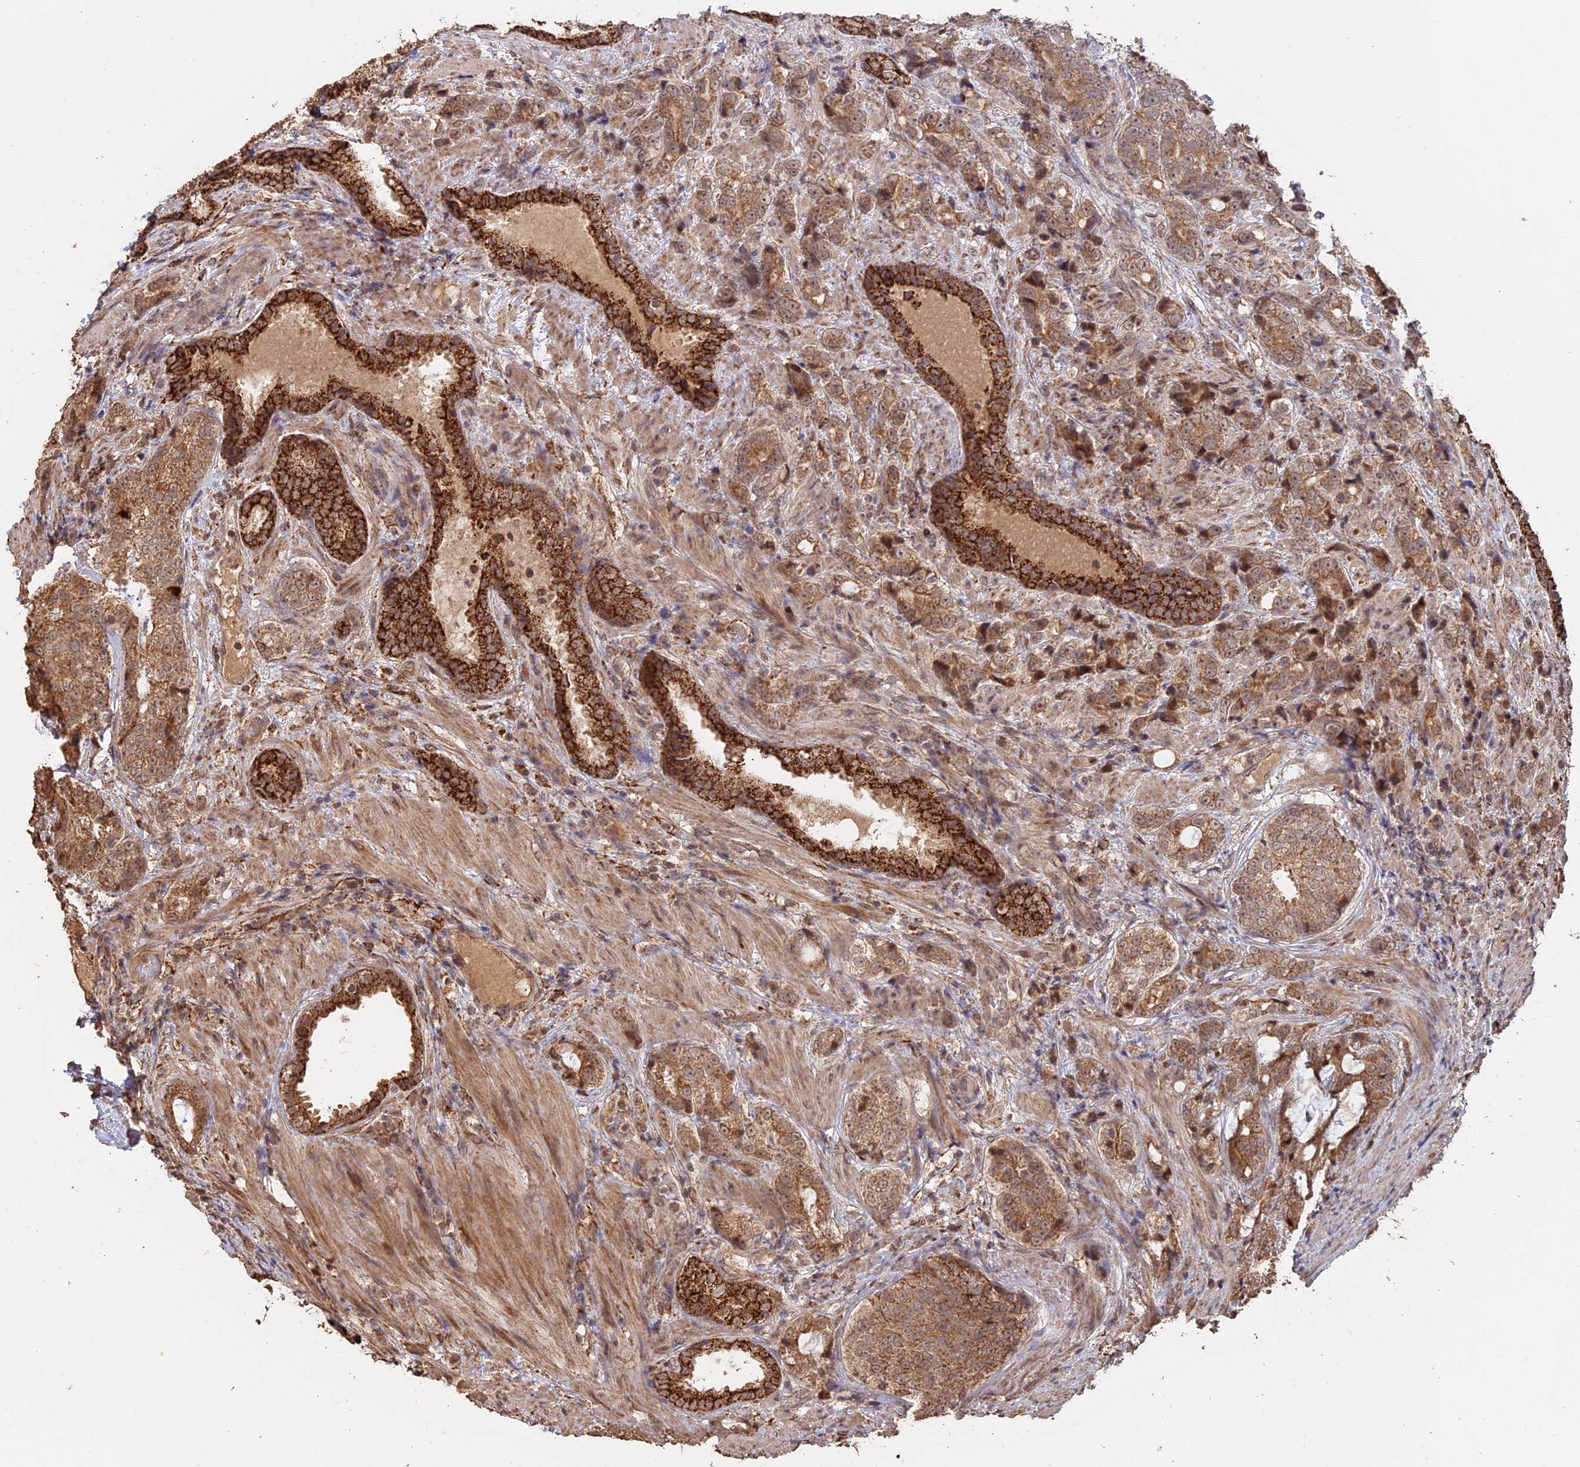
{"staining": {"intensity": "moderate", "quantity": ">75%", "location": "cytoplasmic/membranous"}, "tissue": "prostate cancer", "cell_type": "Tumor cells", "image_type": "cancer", "snomed": [{"axis": "morphology", "description": "Adenocarcinoma, High grade"}, {"axis": "topography", "description": "Prostate"}], "caption": "IHC (DAB (3,3'-diaminobenzidine)) staining of prostate cancer exhibits moderate cytoplasmic/membranous protein positivity in about >75% of tumor cells.", "gene": "FAM210B", "patient": {"sex": "male", "age": 67}}